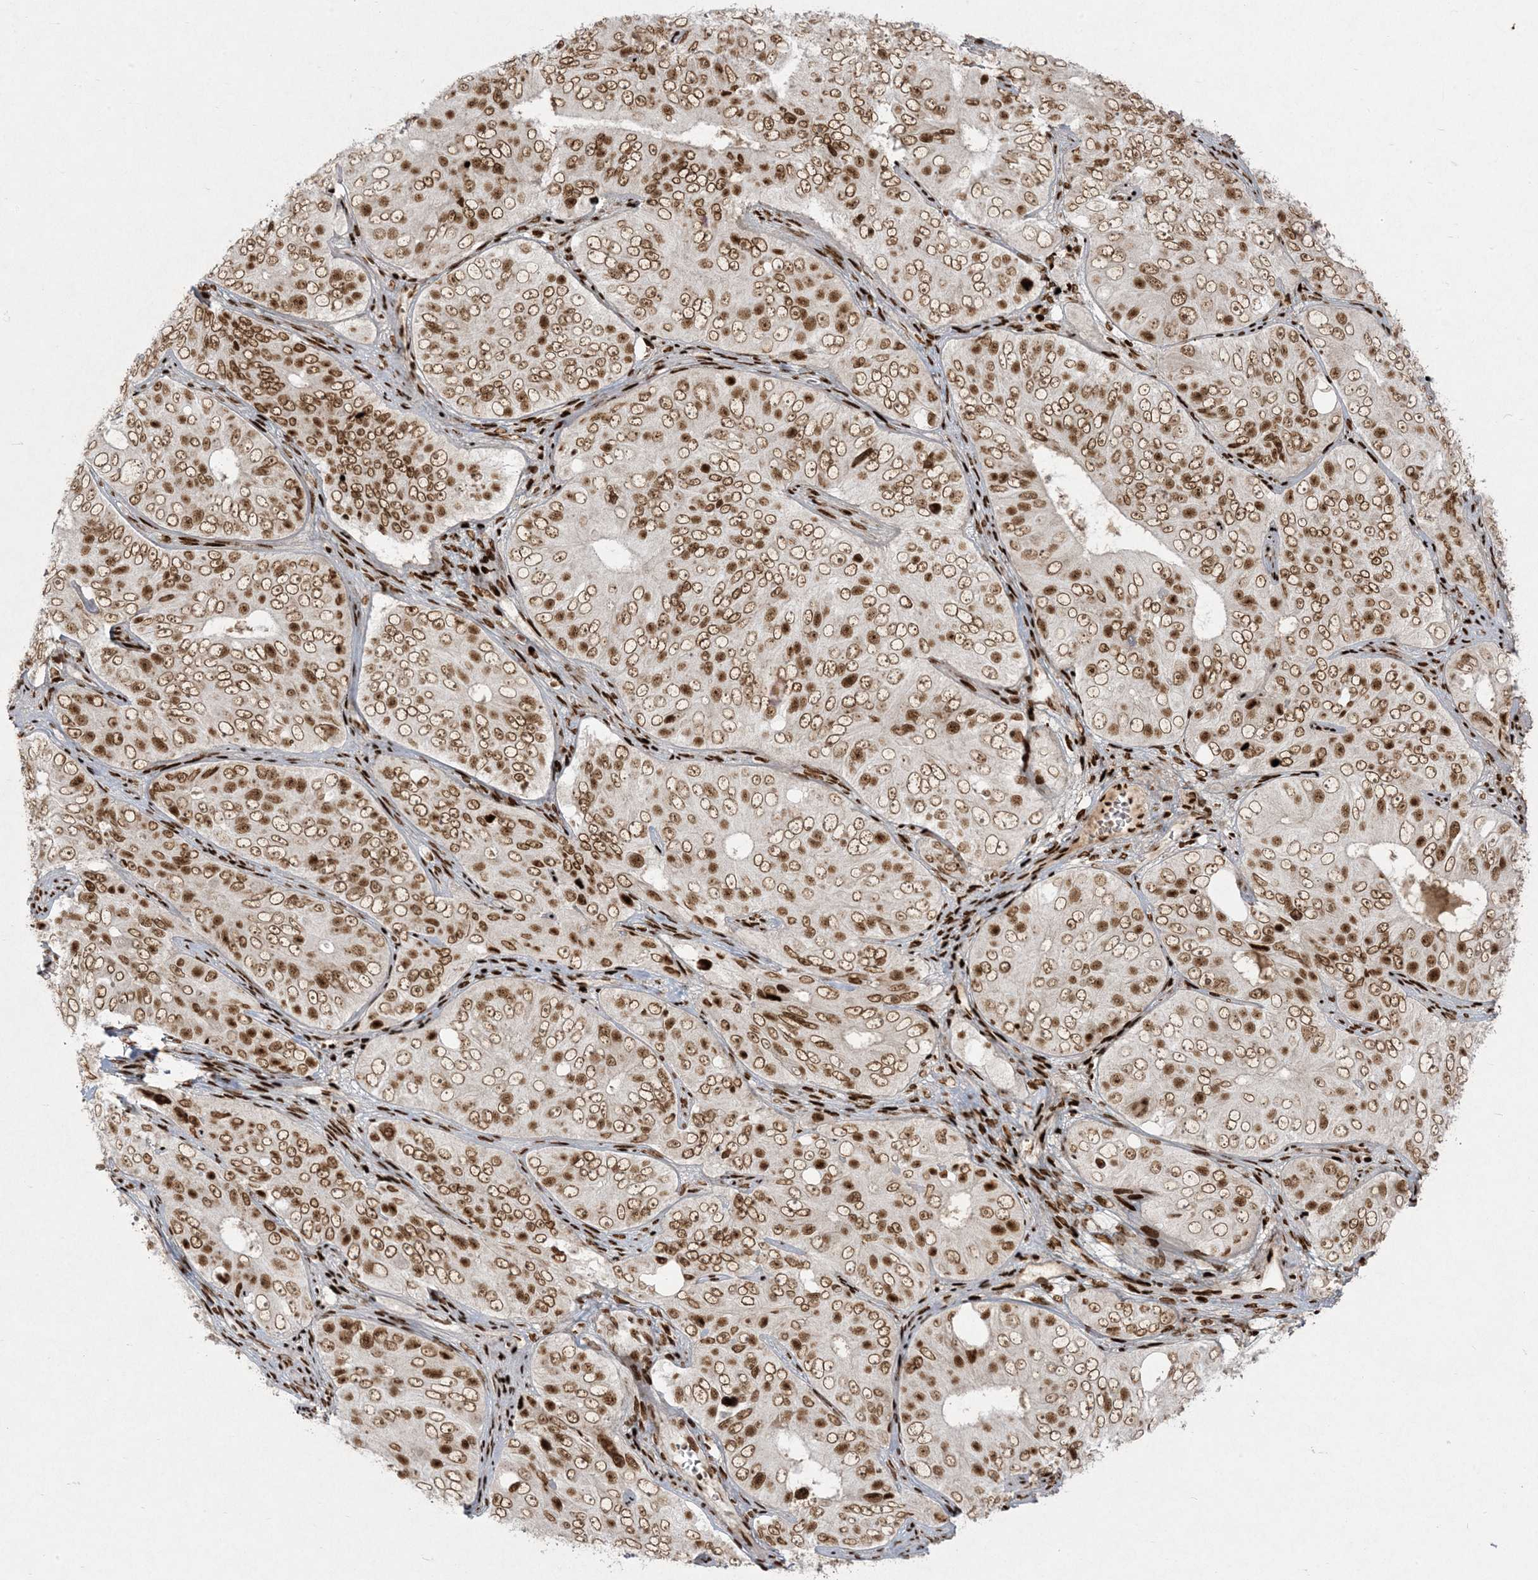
{"staining": {"intensity": "strong", "quantity": ">75%", "location": "nuclear"}, "tissue": "ovarian cancer", "cell_type": "Tumor cells", "image_type": "cancer", "snomed": [{"axis": "morphology", "description": "Carcinoma, endometroid"}, {"axis": "topography", "description": "Ovary"}], "caption": "Human endometroid carcinoma (ovarian) stained with a brown dye reveals strong nuclear positive positivity in about >75% of tumor cells.", "gene": "RBM10", "patient": {"sex": "female", "age": 51}}